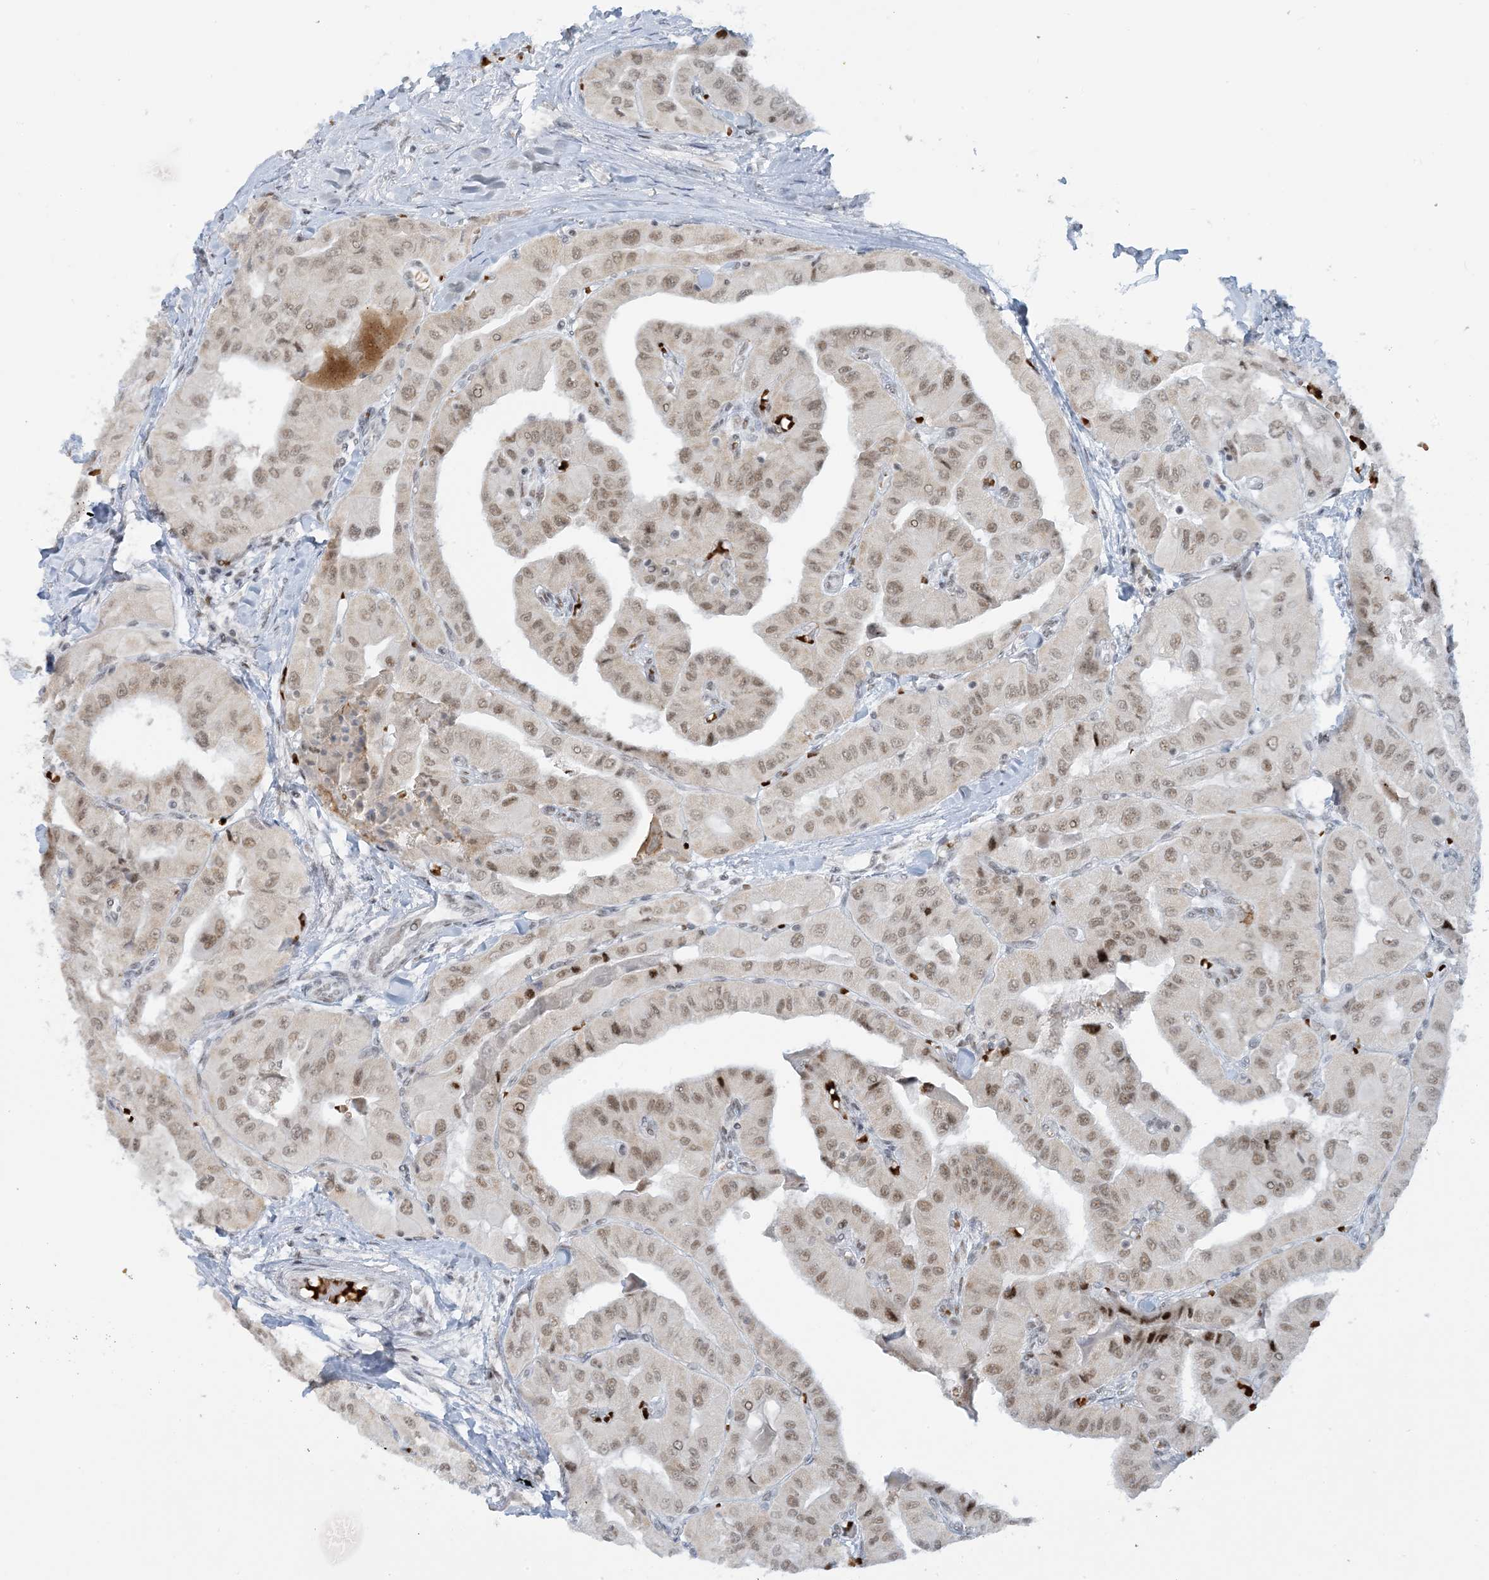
{"staining": {"intensity": "moderate", "quantity": ">75%", "location": "nuclear"}, "tissue": "thyroid cancer", "cell_type": "Tumor cells", "image_type": "cancer", "snomed": [{"axis": "morphology", "description": "Papillary adenocarcinoma, NOS"}, {"axis": "topography", "description": "Thyroid gland"}], "caption": "Thyroid cancer (papillary adenocarcinoma) stained for a protein exhibits moderate nuclear positivity in tumor cells.", "gene": "ECT2L", "patient": {"sex": "female", "age": 59}}